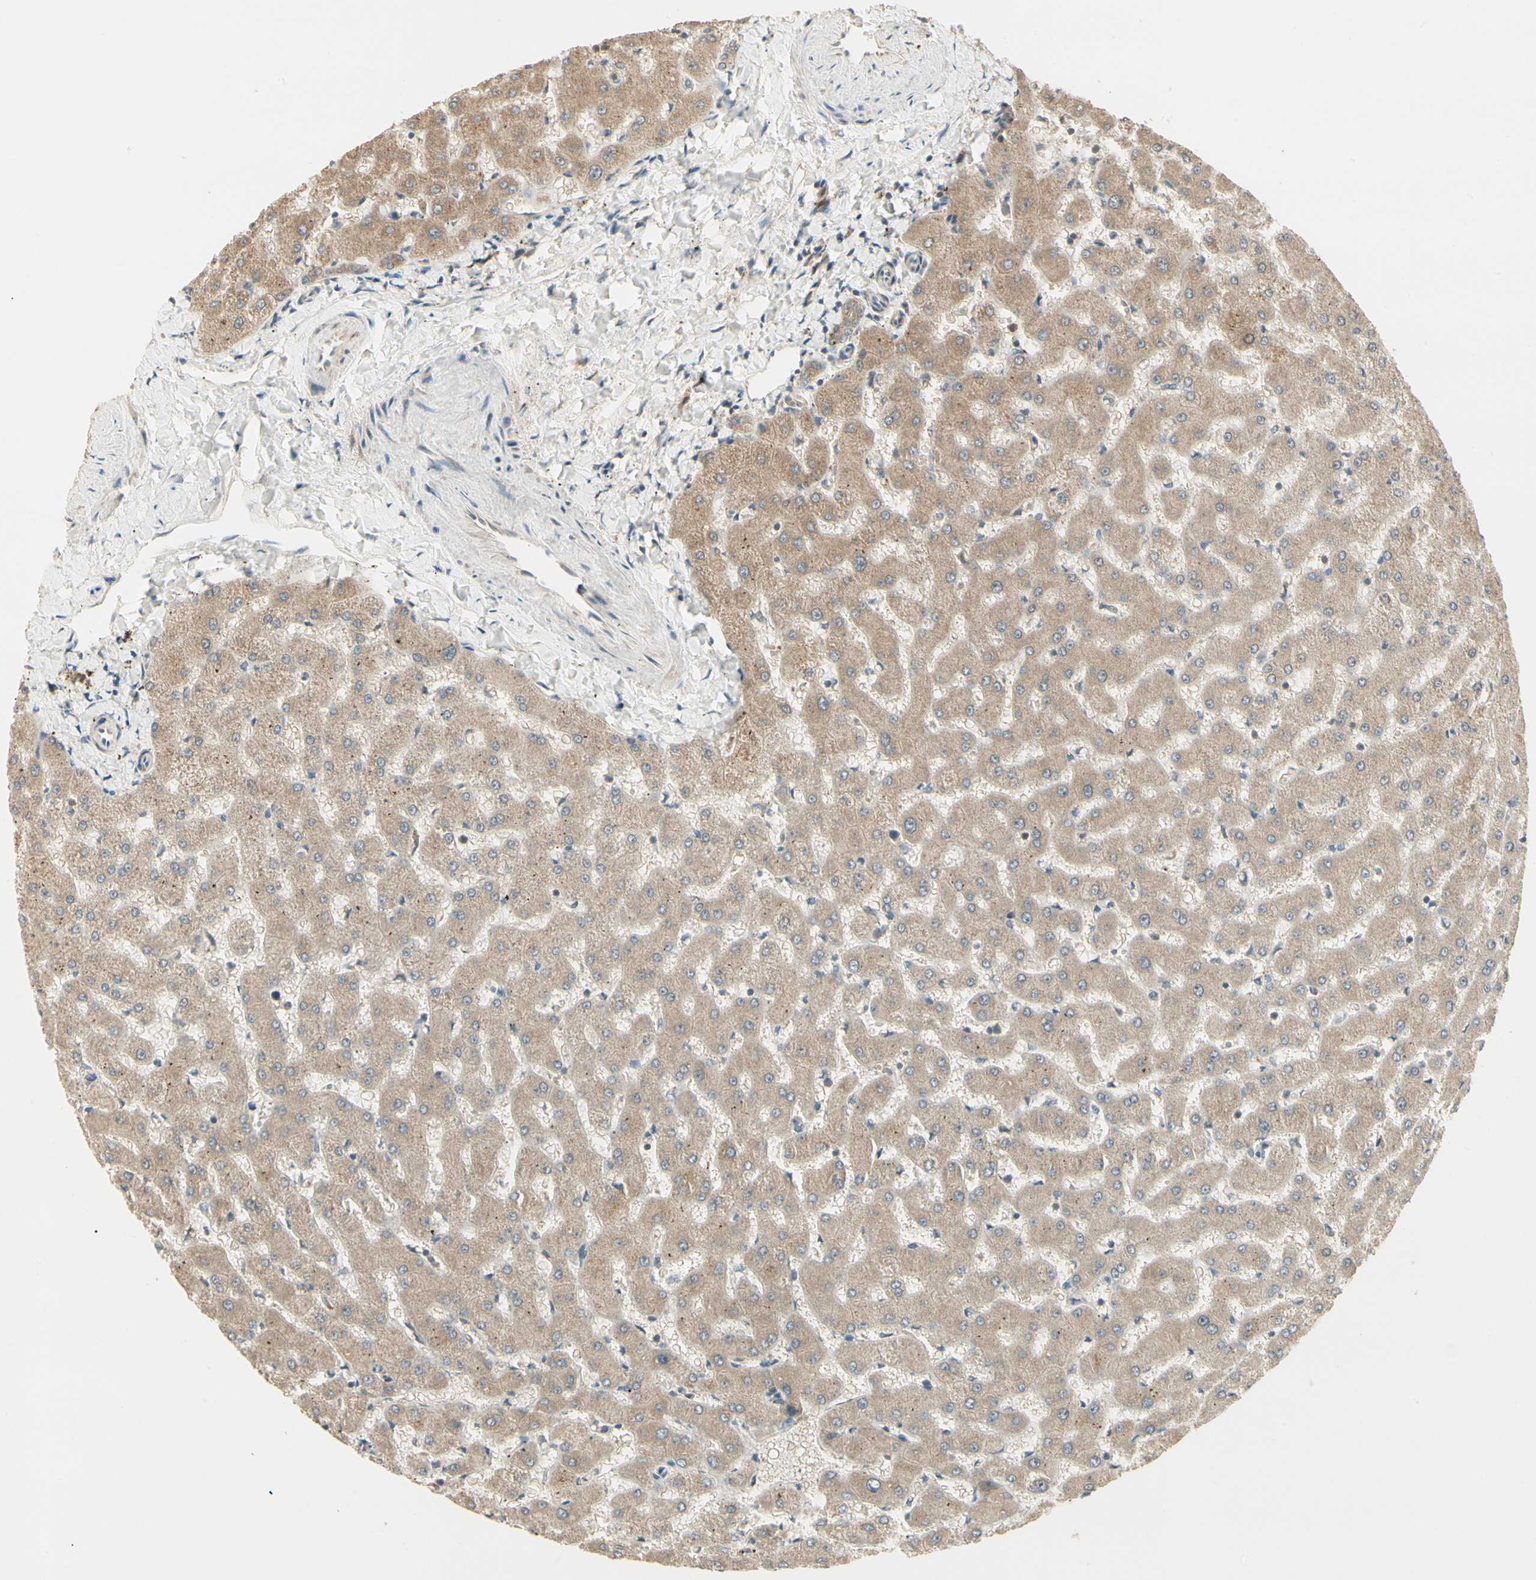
{"staining": {"intensity": "moderate", "quantity": ">75%", "location": "cytoplasmic/membranous"}, "tissue": "liver", "cell_type": "Cholangiocytes", "image_type": "normal", "snomed": [{"axis": "morphology", "description": "Normal tissue, NOS"}, {"axis": "topography", "description": "Liver"}], "caption": "A brown stain labels moderate cytoplasmic/membranous staining of a protein in cholangiocytes of normal human liver.", "gene": "IRAG1", "patient": {"sex": "female", "age": 63}}